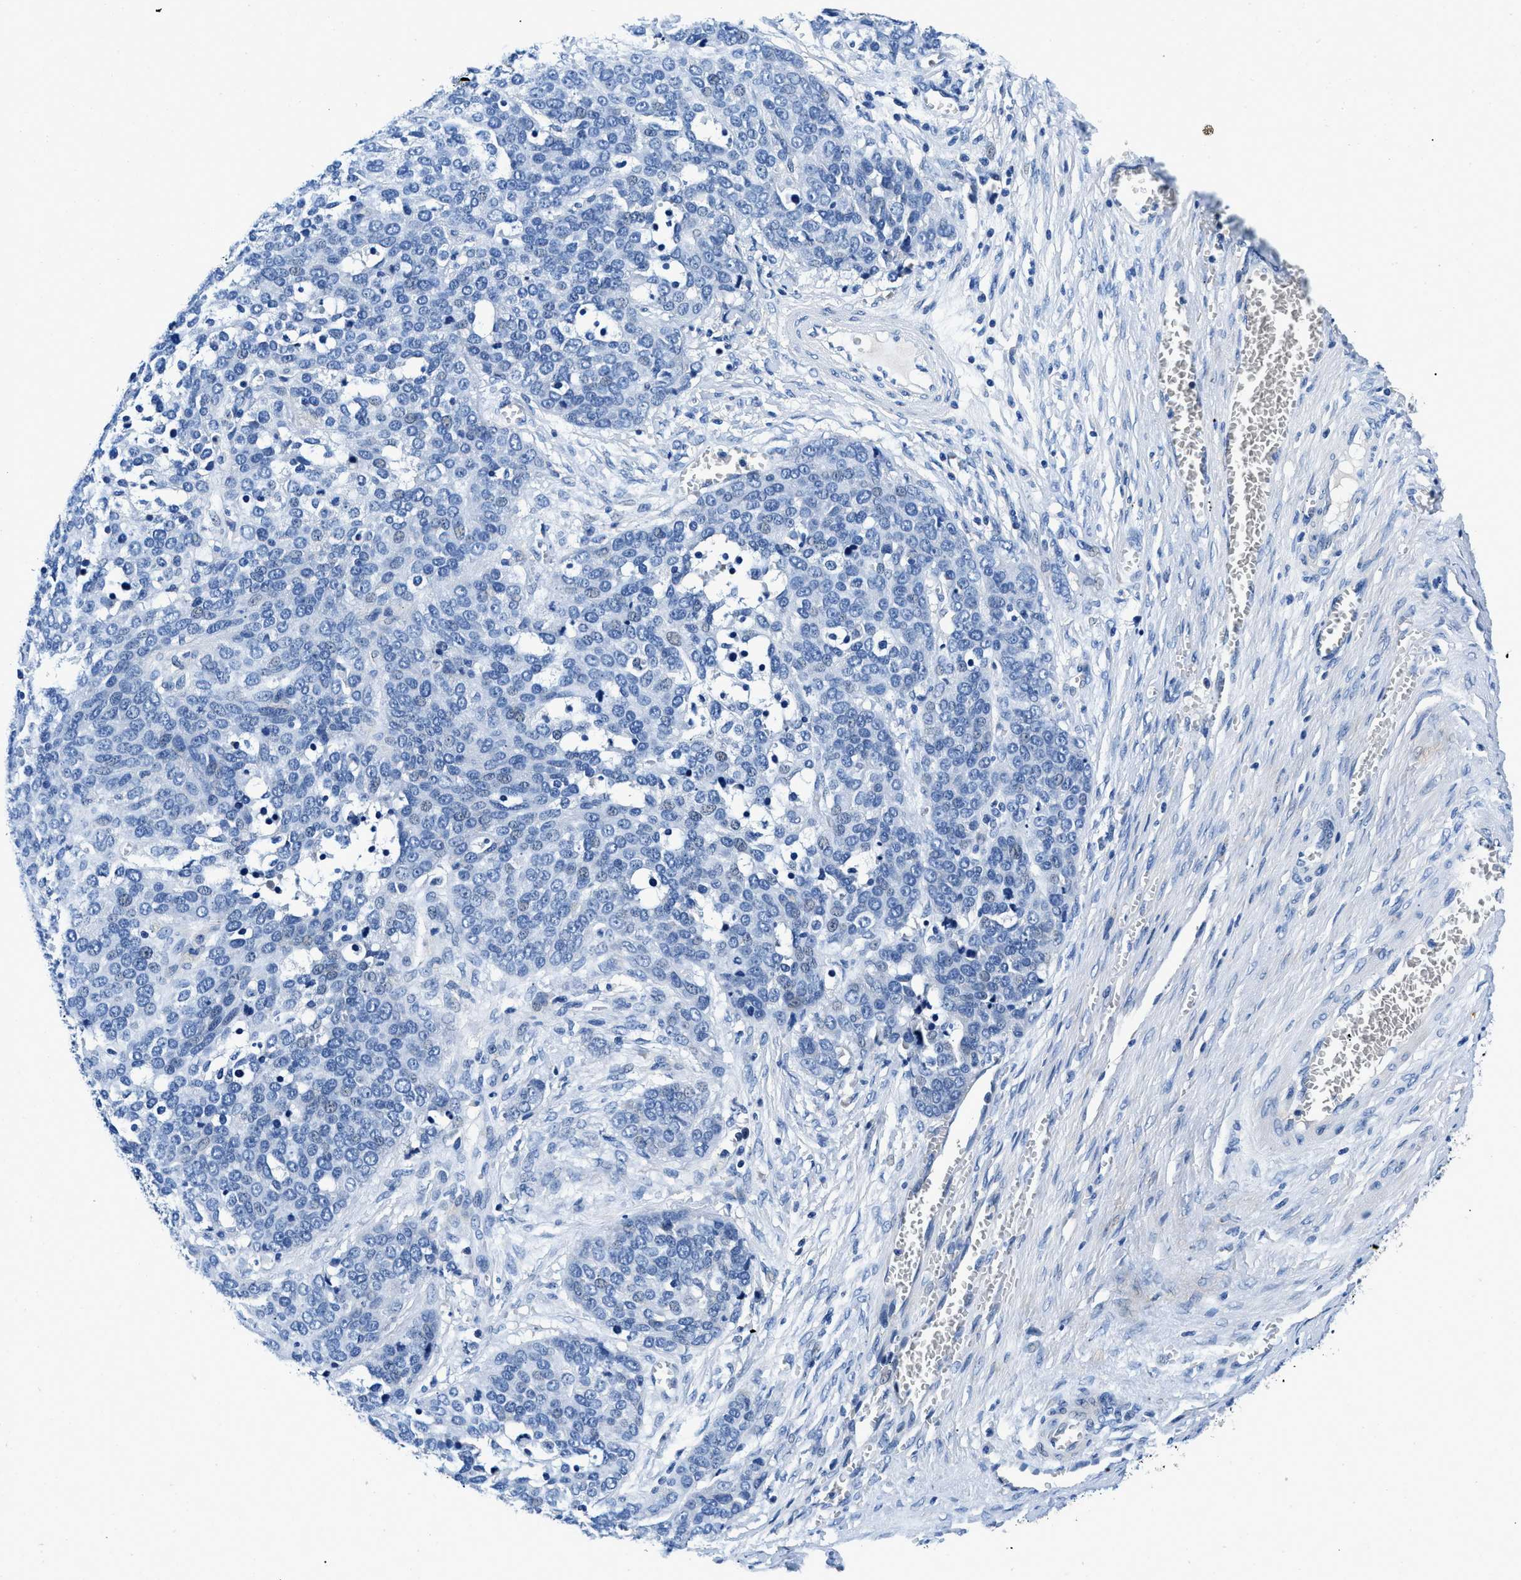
{"staining": {"intensity": "negative", "quantity": "none", "location": "none"}, "tissue": "ovarian cancer", "cell_type": "Tumor cells", "image_type": "cancer", "snomed": [{"axis": "morphology", "description": "Cystadenocarcinoma, serous, NOS"}, {"axis": "topography", "description": "Ovary"}], "caption": "Immunohistochemistry (IHC) of ovarian serous cystadenocarcinoma exhibits no positivity in tumor cells.", "gene": "ZFAND3", "patient": {"sex": "female", "age": 44}}